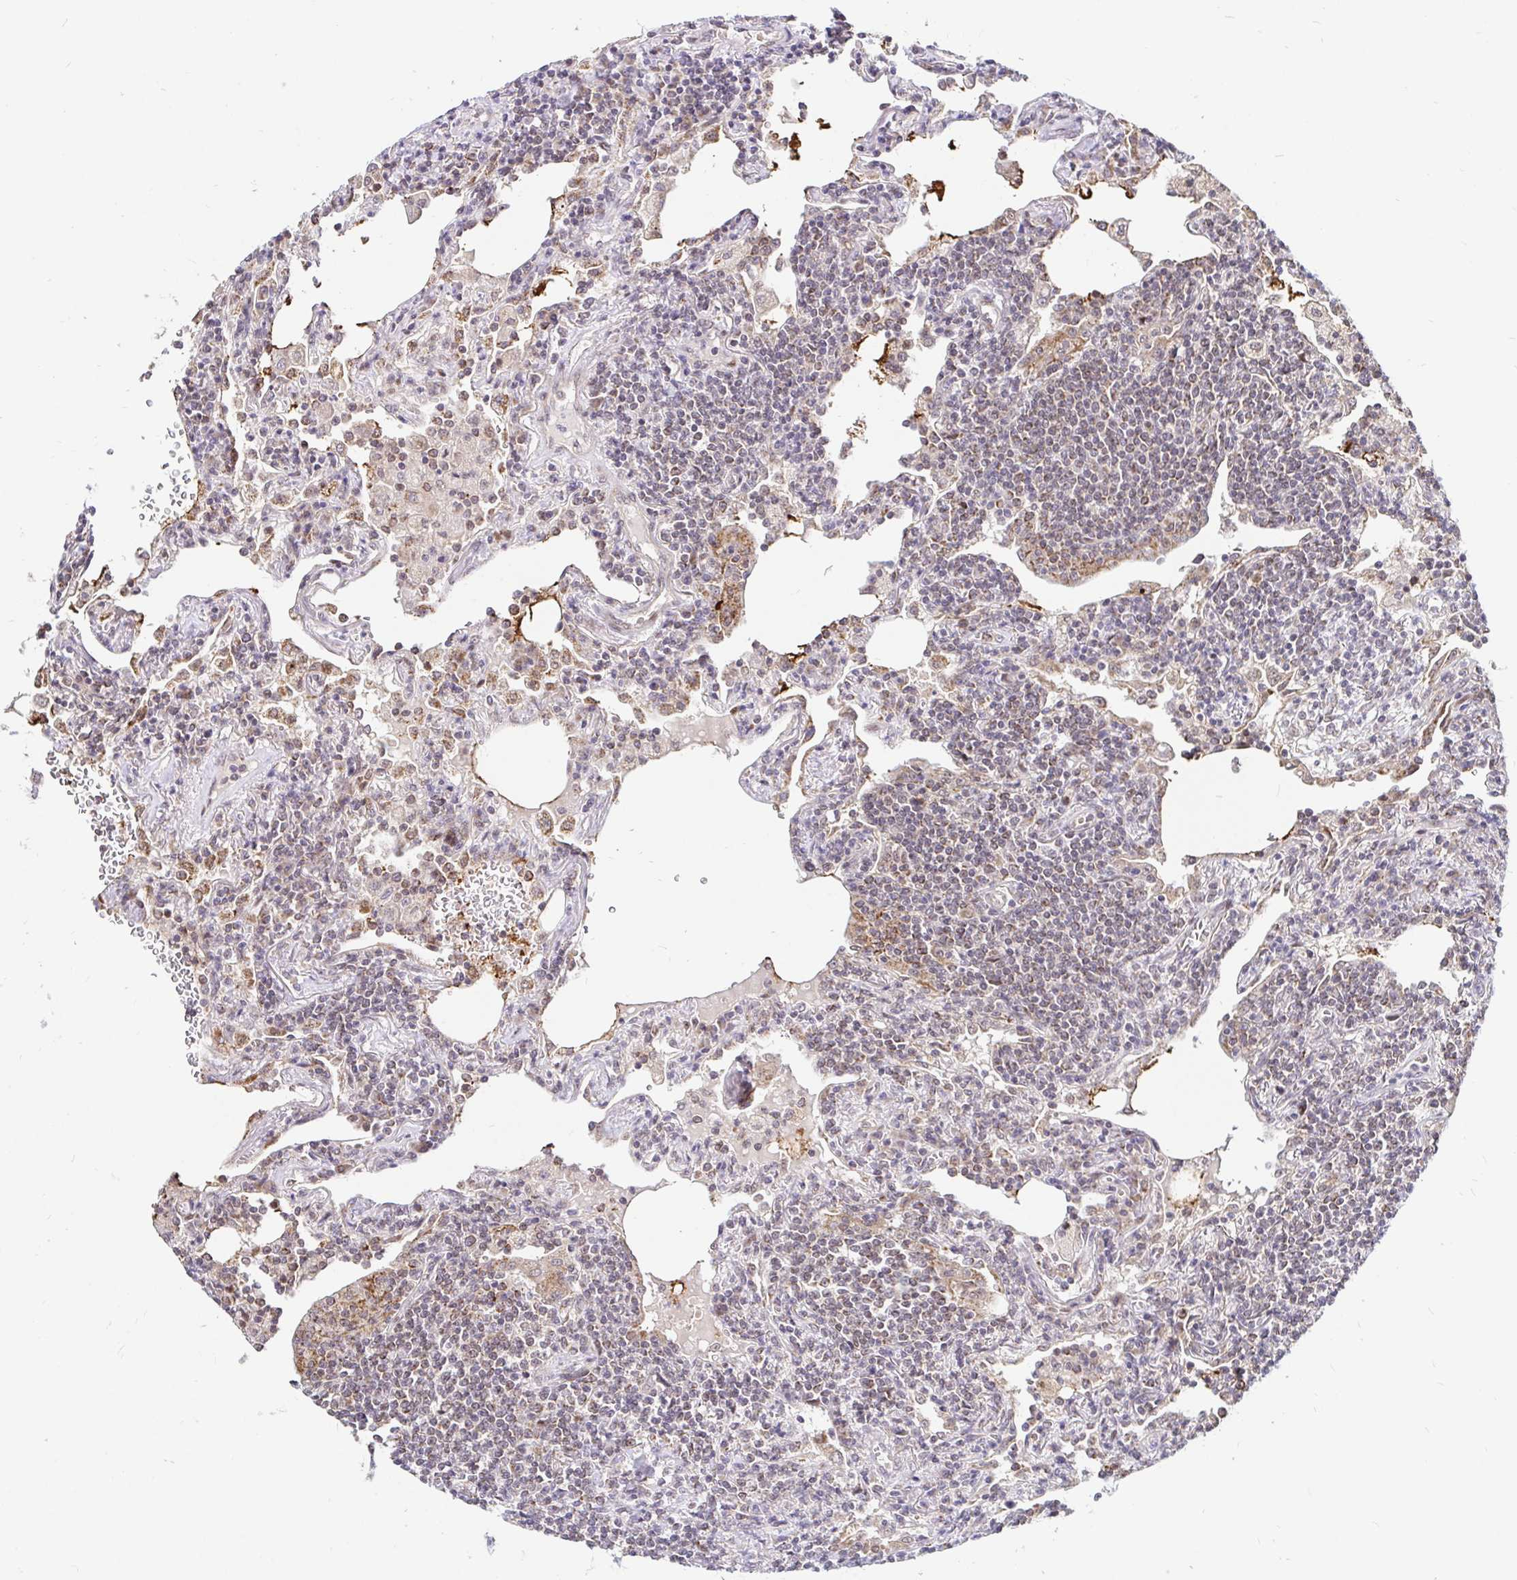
{"staining": {"intensity": "negative", "quantity": "none", "location": "none"}, "tissue": "lymphoma", "cell_type": "Tumor cells", "image_type": "cancer", "snomed": [{"axis": "morphology", "description": "Malignant lymphoma, non-Hodgkin's type, Low grade"}, {"axis": "topography", "description": "Lung"}], "caption": "DAB immunohistochemical staining of human lymphoma exhibits no significant staining in tumor cells.", "gene": "TIMM50", "patient": {"sex": "female", "age": 71}}